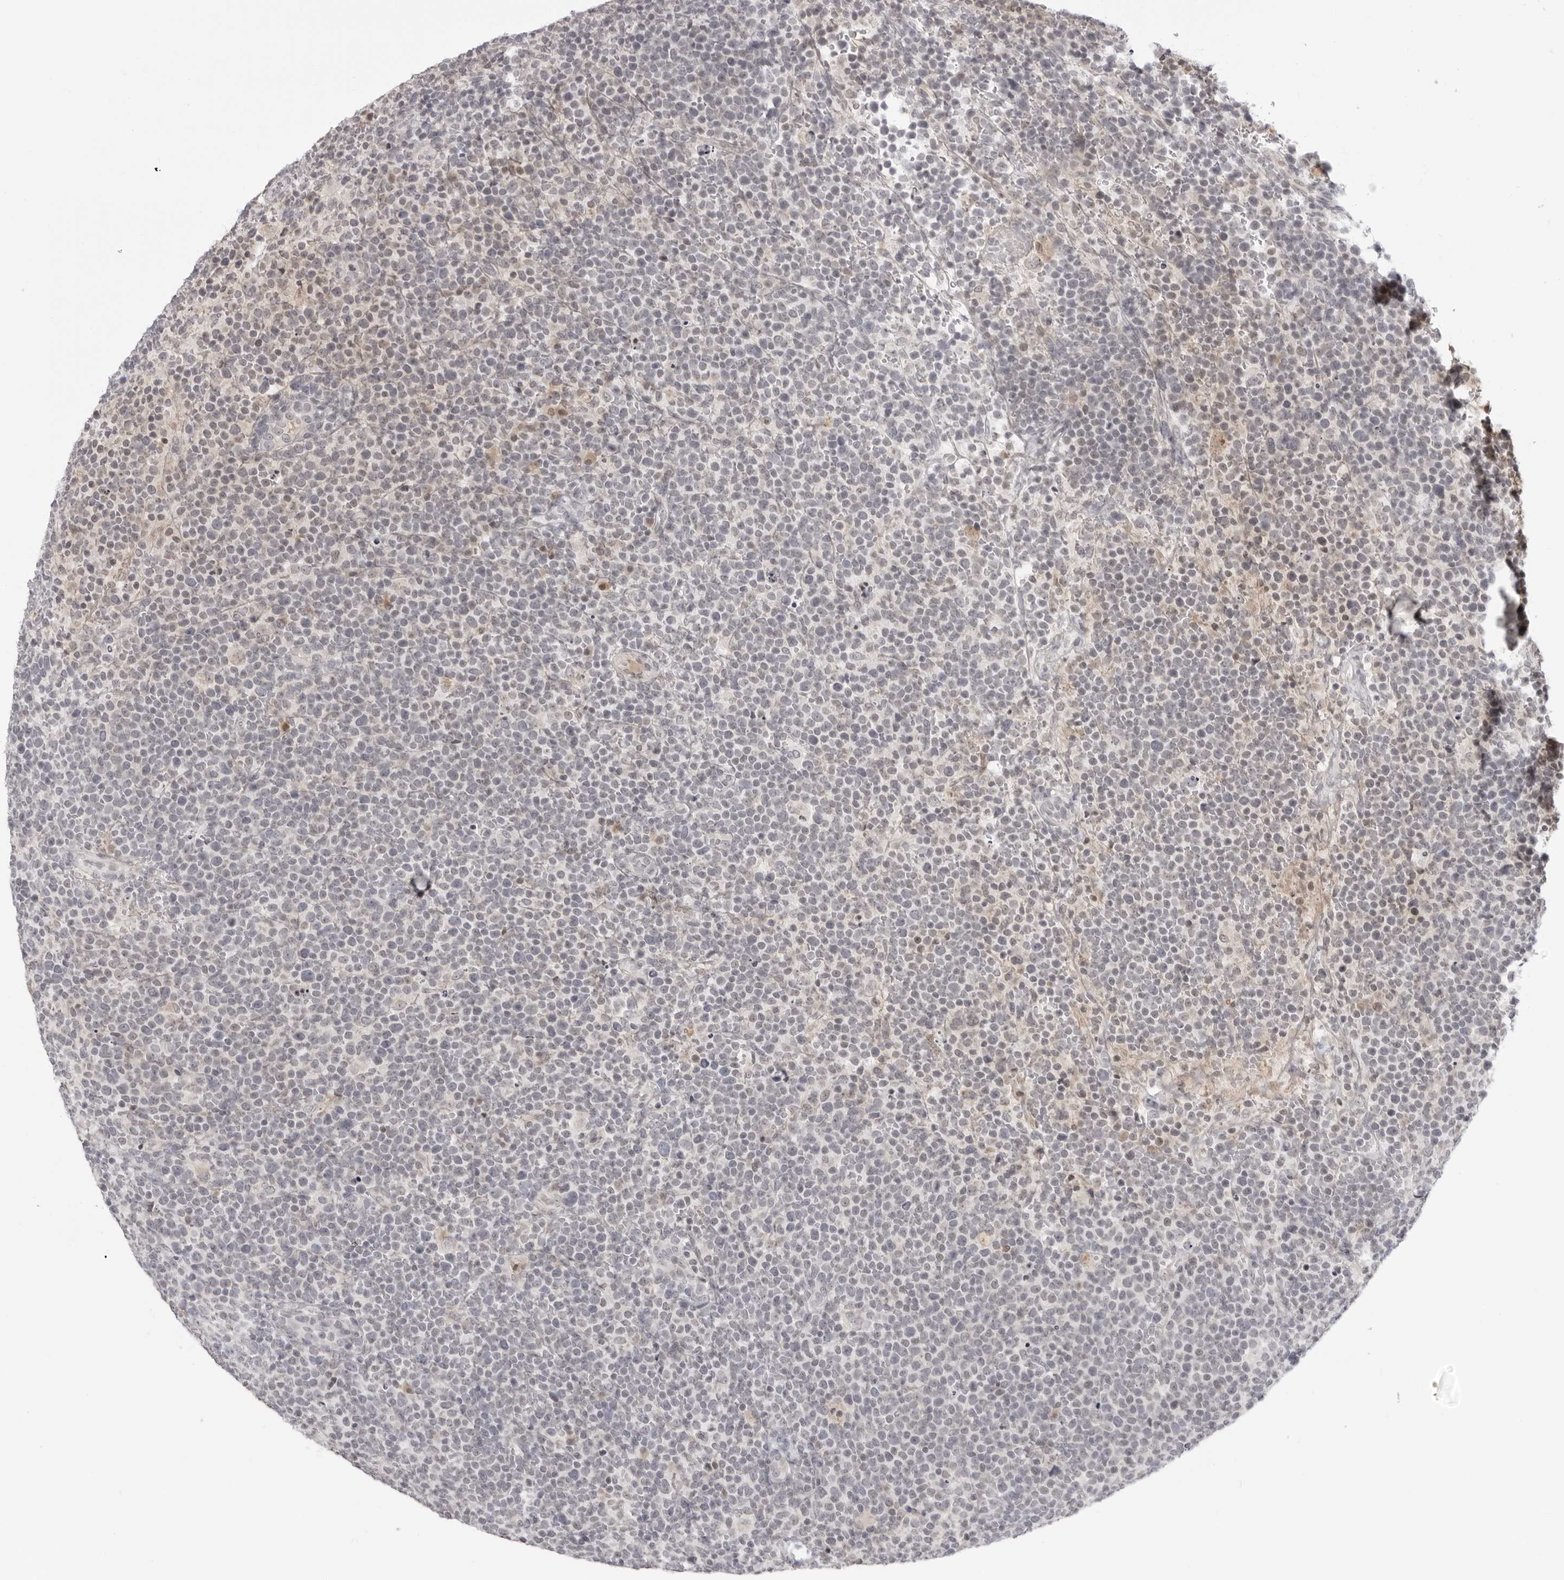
{"staining": {"intensity": "negative", "quantity": "none", "location": "none"}, "tissue": "lymphoma", "cell_type": "Tumor cells", "image_type": "cancer", "snomed": [{"axis": "morphology", "description": "Malignant lymphoma, non-Hodgkin's type, High grade"}, {"axis": "topography", "description": "Lymph node"}], "caption": "An image of lymphoma stained for a protein reveals no brown staining in tumor cells. (DAB (3,3'-diaminobenzidine) immunohistochemistry with hematoxylin counter stain).", "gene": "ACP6", "patient": {"sex": "male", "age": 61}}